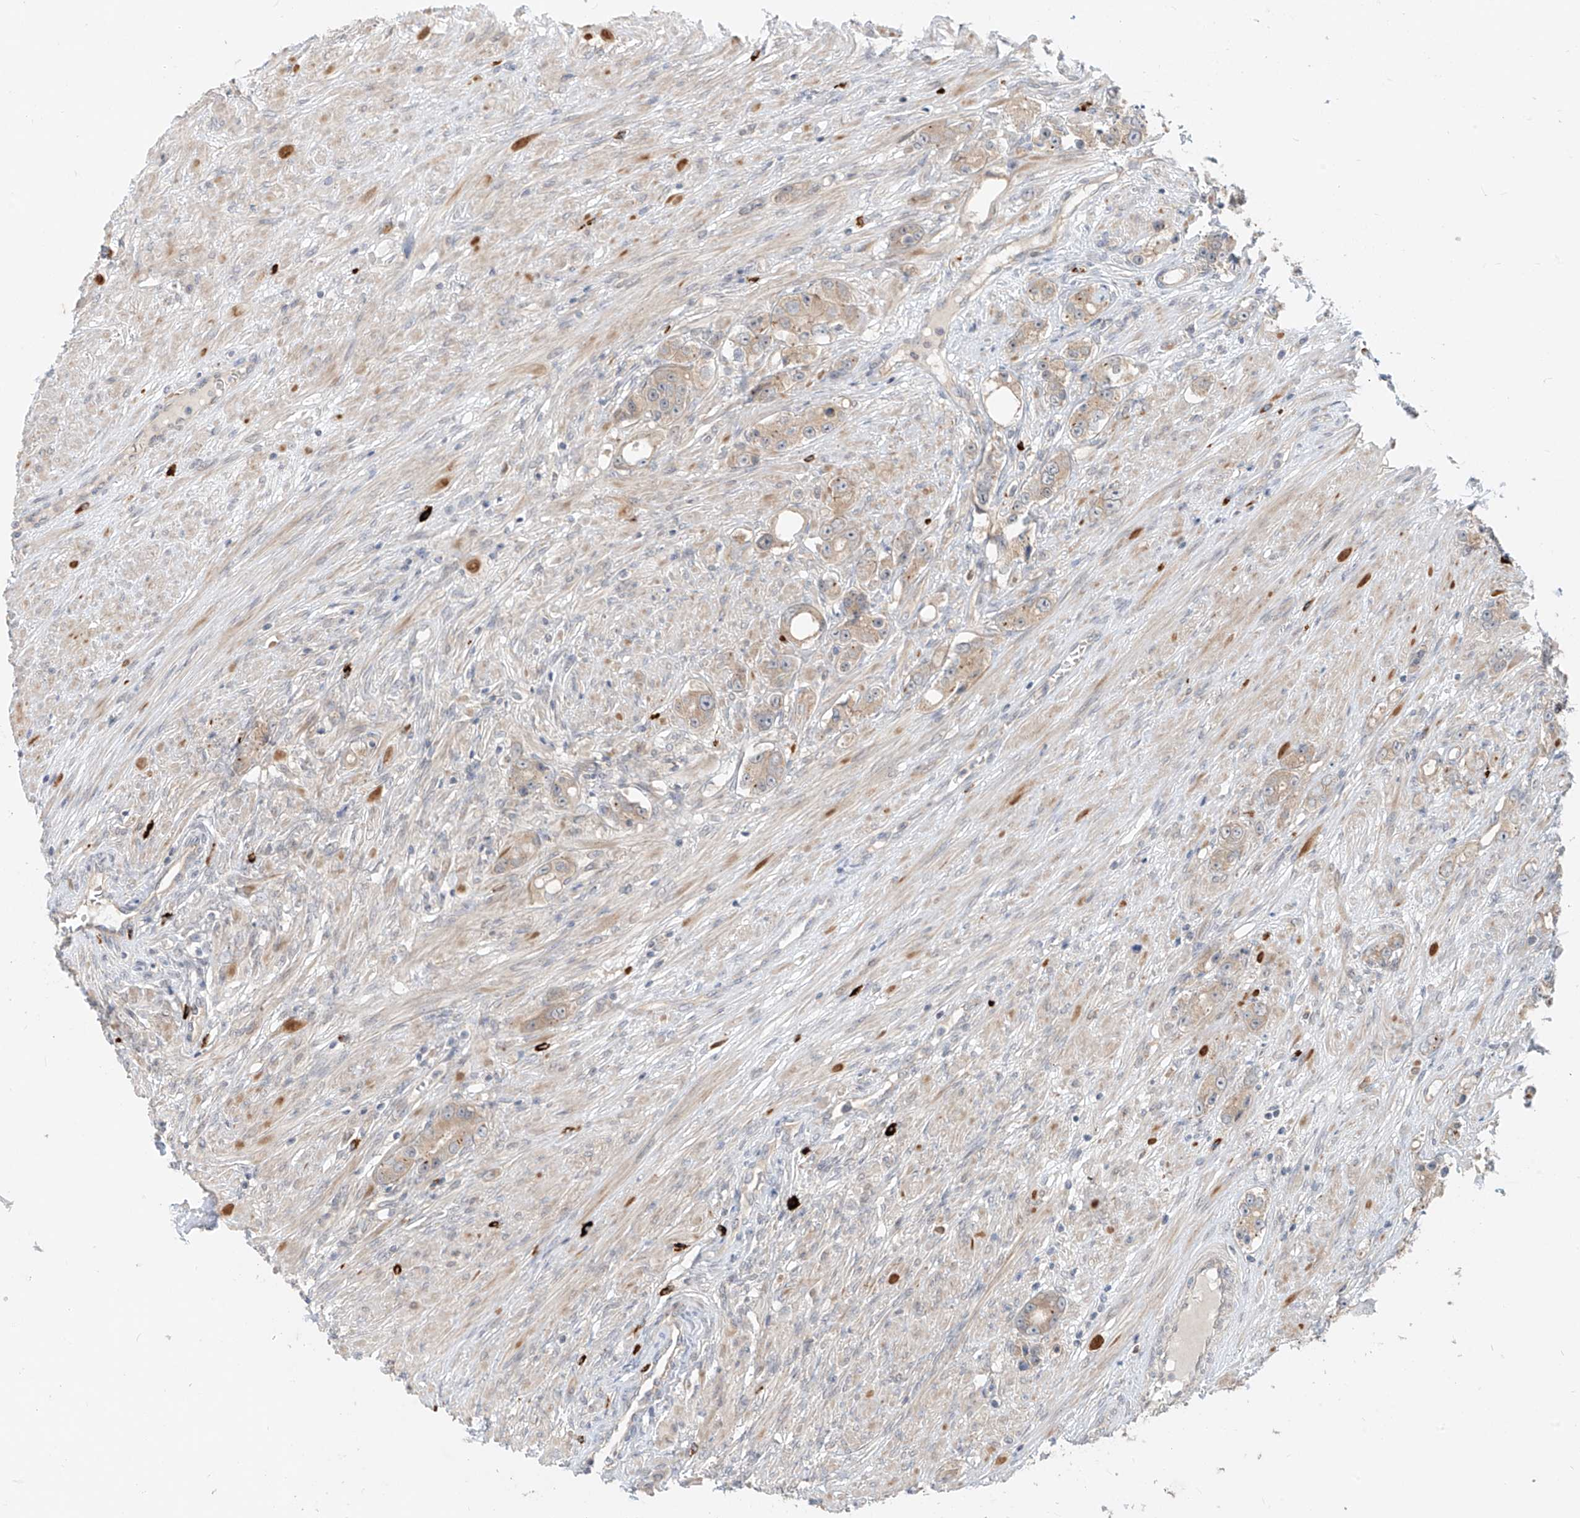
{"staining": {"intensity": "weak", "quantity": "25%-75%", "location": "cytoplasmic/membranous"}, "tissue": "prostate cancer", "cell_type": "Tumor cells", "image_type": "cancer", "snomed": [{"axis": "morphology", "description": "Adenocarcinoma, High grade"}, {"axis": "topography", "description": "Prostate"}], "caption": "This micrograph demonstrates immunohistochemistry (IHC) staining of prostate adenocarcinoma (high-grade), with low weak cytoplasmic/membranous expression in approximately 25%-75% of tumor cells.", "gene": "MTUS2", "patient": {"sex": "male", "age": 63}}